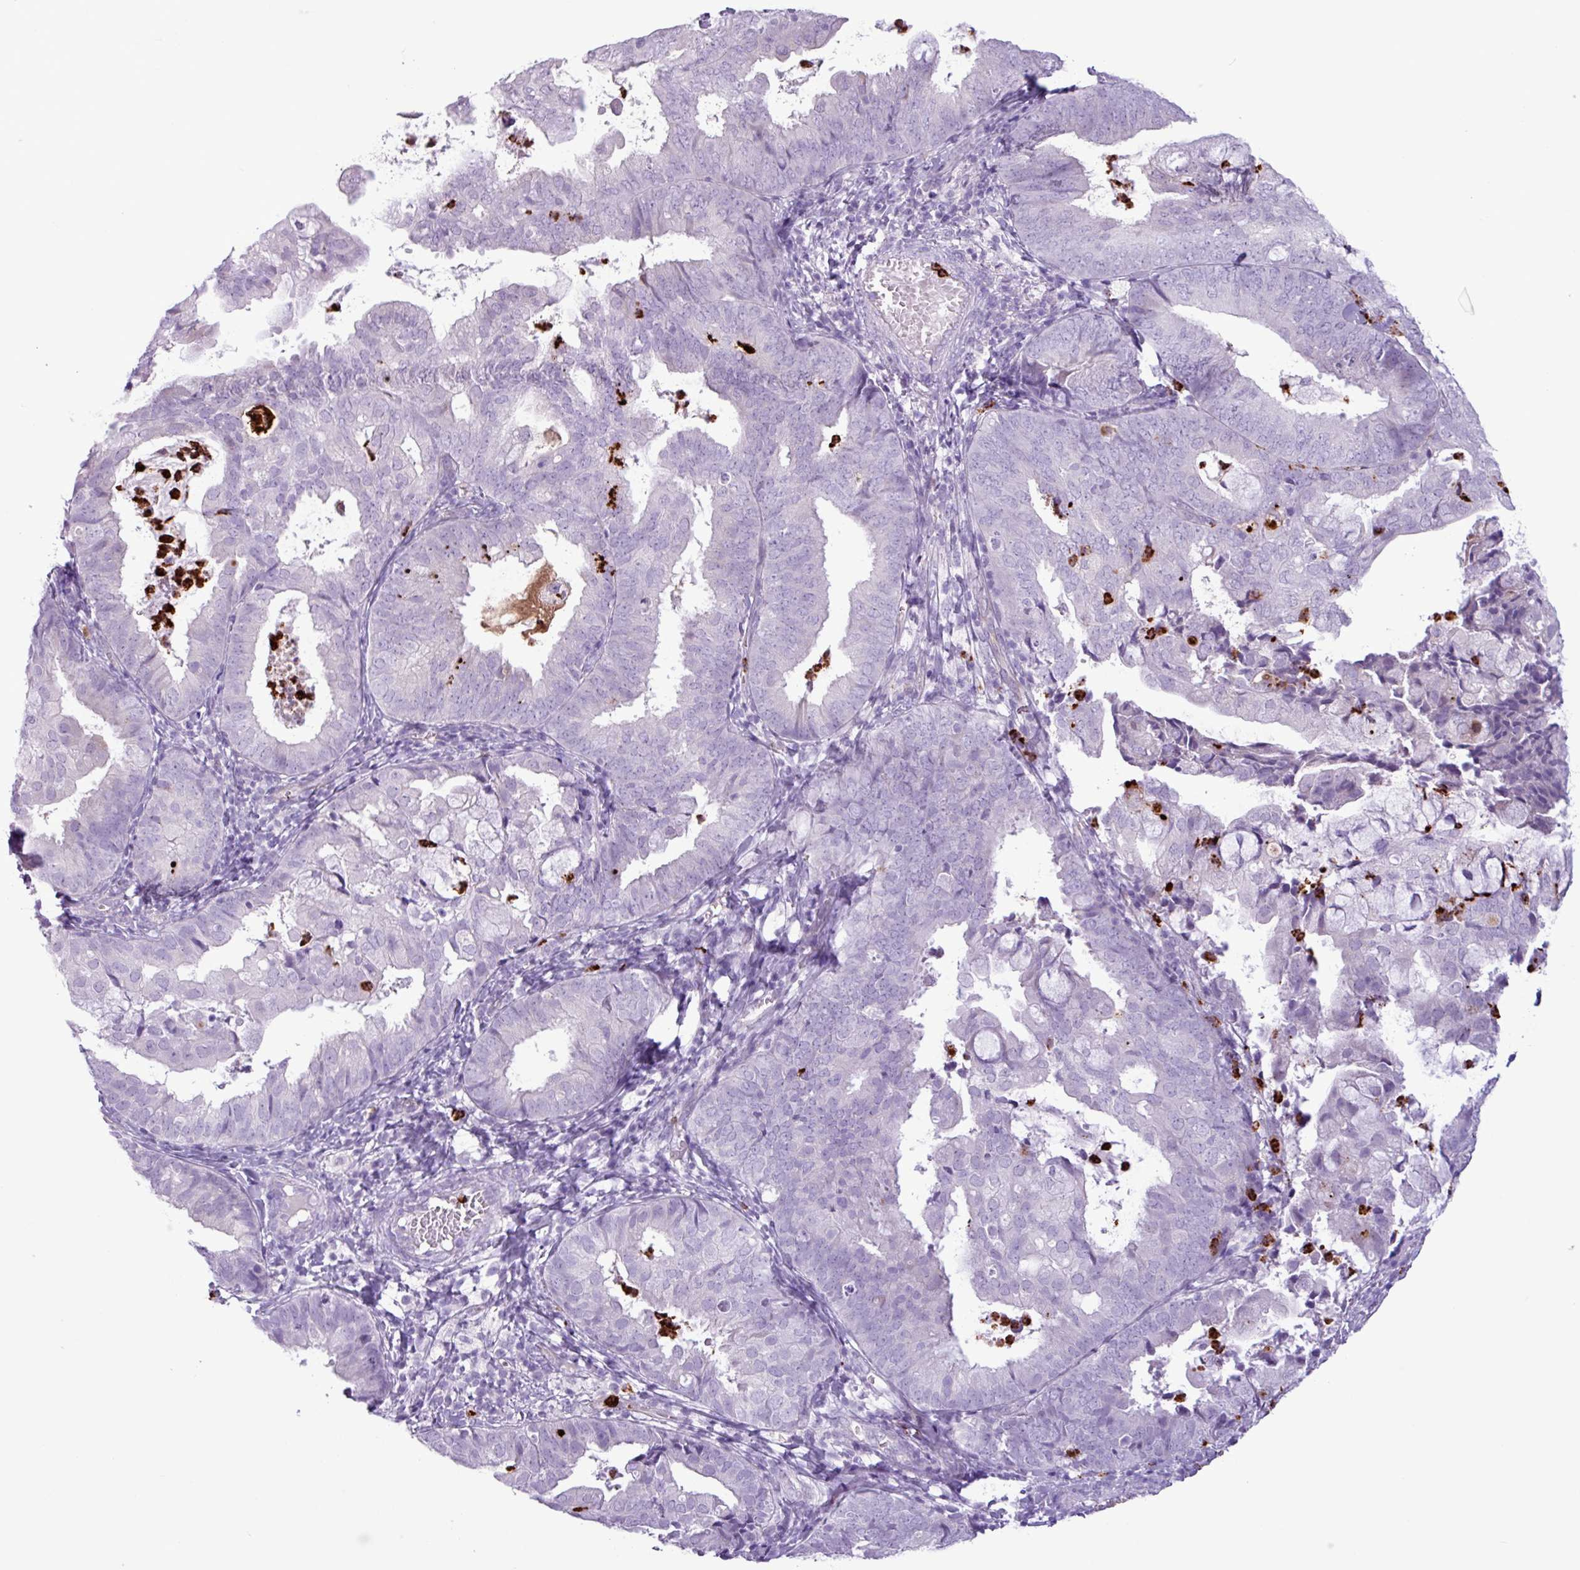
{"staining": {"intensity": "negative", "quantity": "none", "location": "none"}, "tissue": "endometrial cancer", "cell_type": "Tumor cells", "image_type": "cancer", "snomed": [{"axis": "morphology", "description": "Adenocarcinoma, NOS"}, {"axis": "topography", "description": "Endometrium"}], "caption": "IHC of endometrial cancer shows no expression in tumor cells. Brightfield microscopy of IHC stained with DAB (3,3'-diaminobenzidine) (brown) and hematoxylin (blue), captured at high magnification.", "gene": "TMEM178A", "patient": {"sex": "female", "age": 80}}